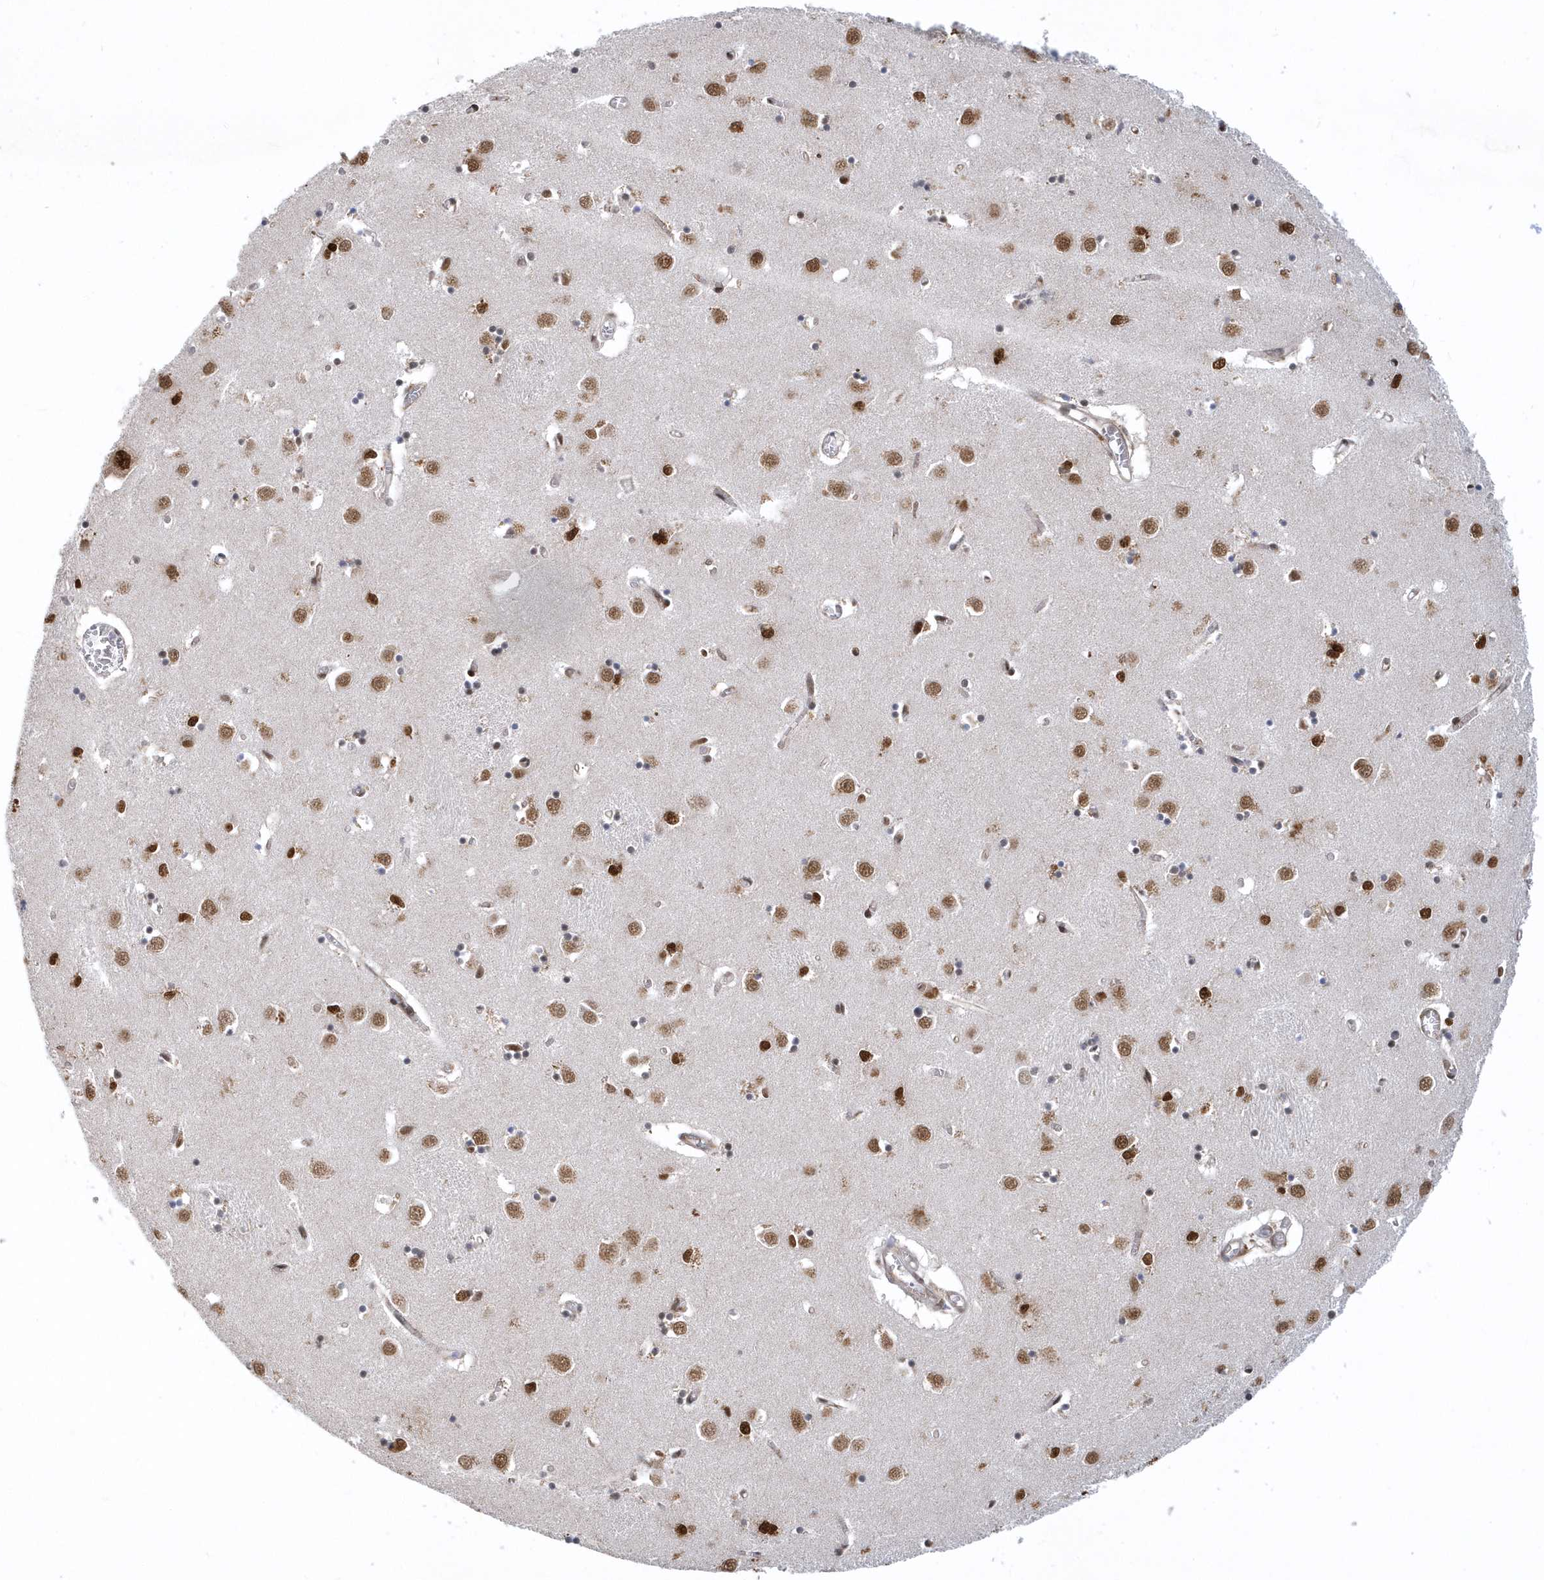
{"staining": {"intensity": "strong", "quantity": "<25%", "location": "nuclear"}, "tissue": "caudate", "cell_type": "Glial cells", "image_type": "normal", "snomed": [{"axis": "morphology", "description": "Normal tissue, NOS"}, {"axis": "topography", "description": "Lateral ventricle wall"}], "caption": "Immunohistochemical staining of normal caudate reveals <25% levels of strong nuclear protein staining in approximately <25% of glial cells.", "gene": "PHF1", "patient": {"sex": "male", "age": 70}}